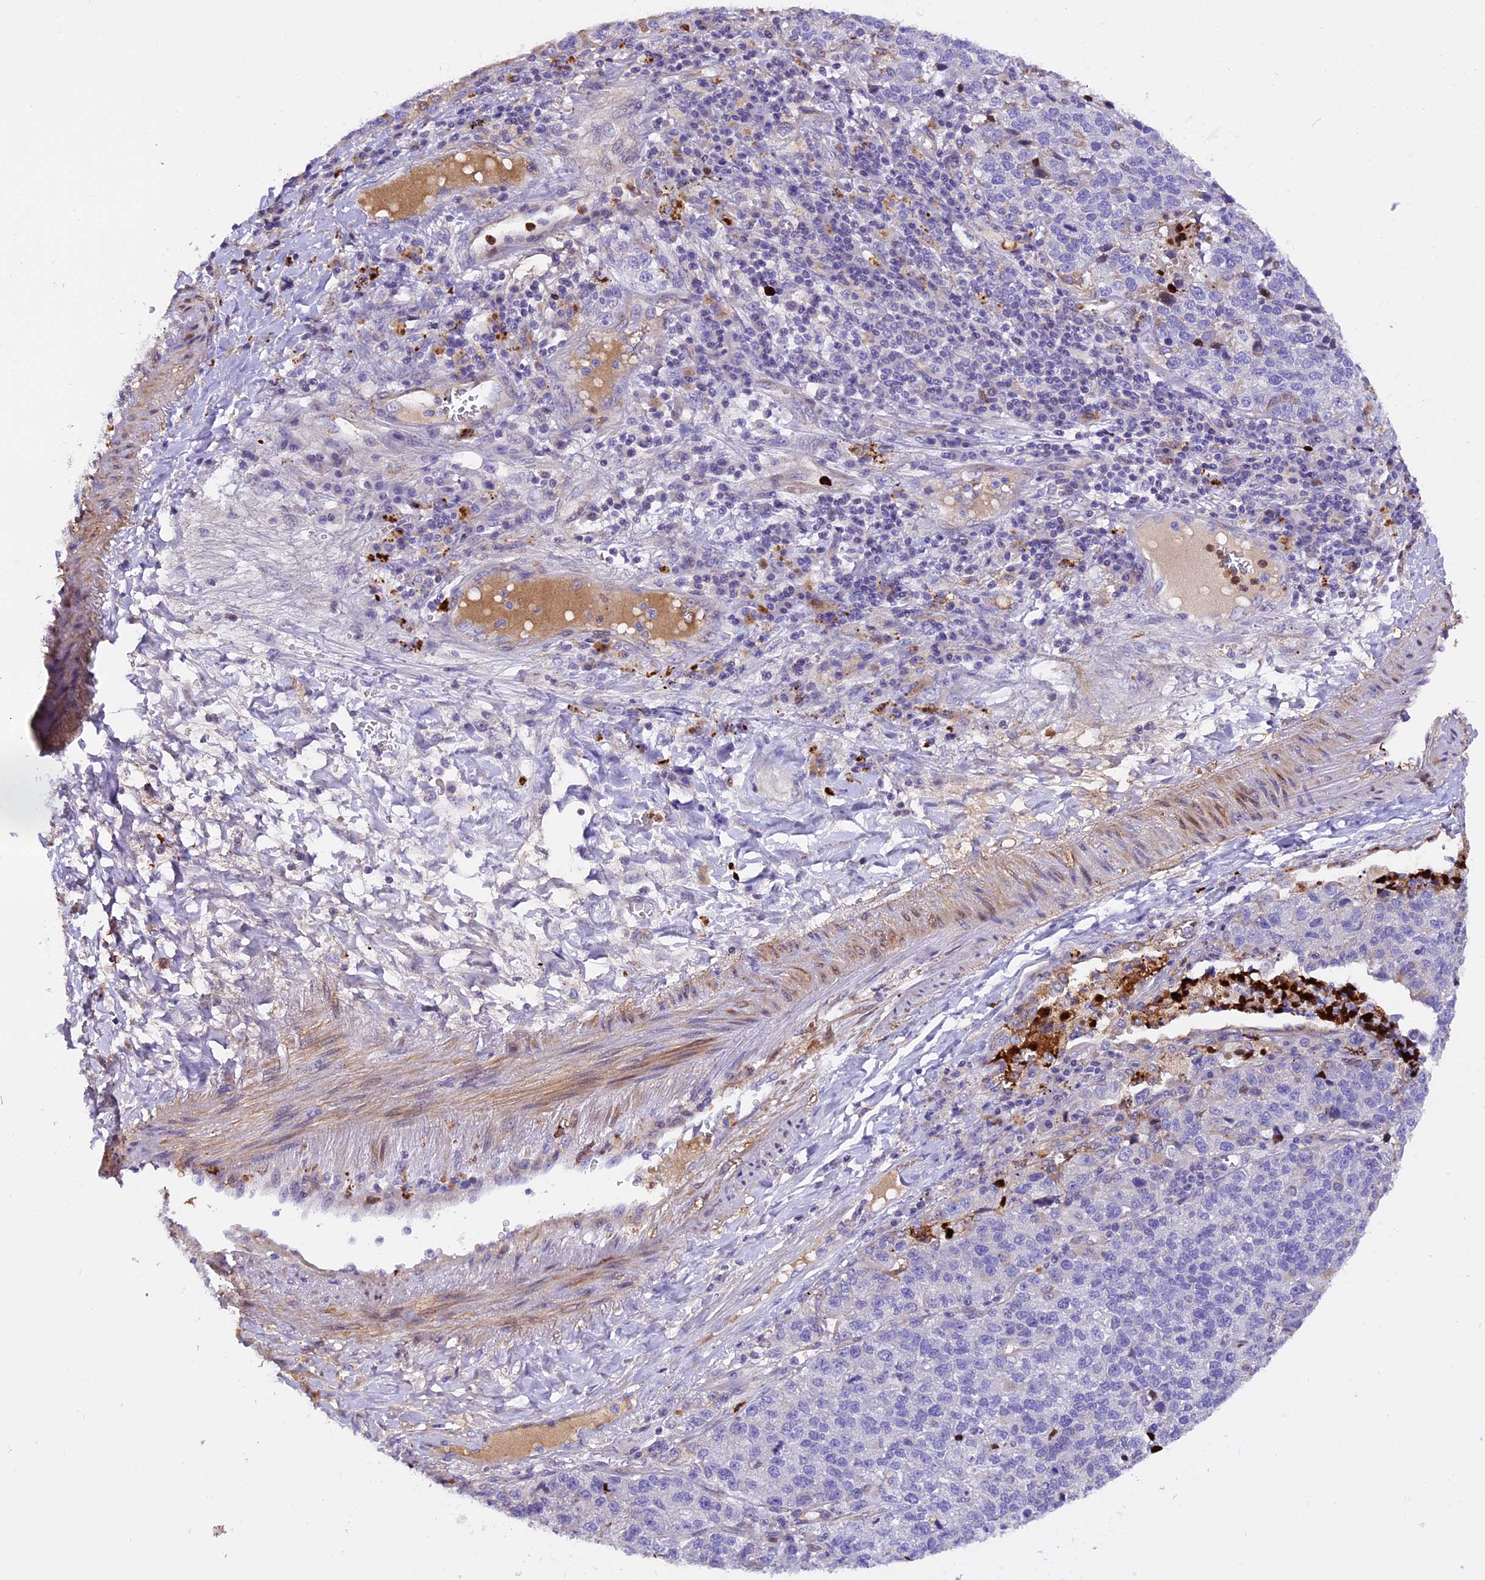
{"staining": {"intensity": "negative", "quantity": "none", "location": "none"}, "tissue": "lung cancer", "cell_type": "Tumor cells", "image_type": "cancer", "snomed": [{"axis": "morphology", "description": "Adenocarcinoma, NOS"}, {"axis": "topography", "description": "Lung"}], "caption": "This is a histopathology image of immunohistochemistry (IHC) staining of lung adenocarcinoma, which shows no positivity in tumor cells. (DAB IHC with hematoxylin counter stain).", "gene": "MAP3K7CL", "patient": {"sex": "male", "age": 49}}